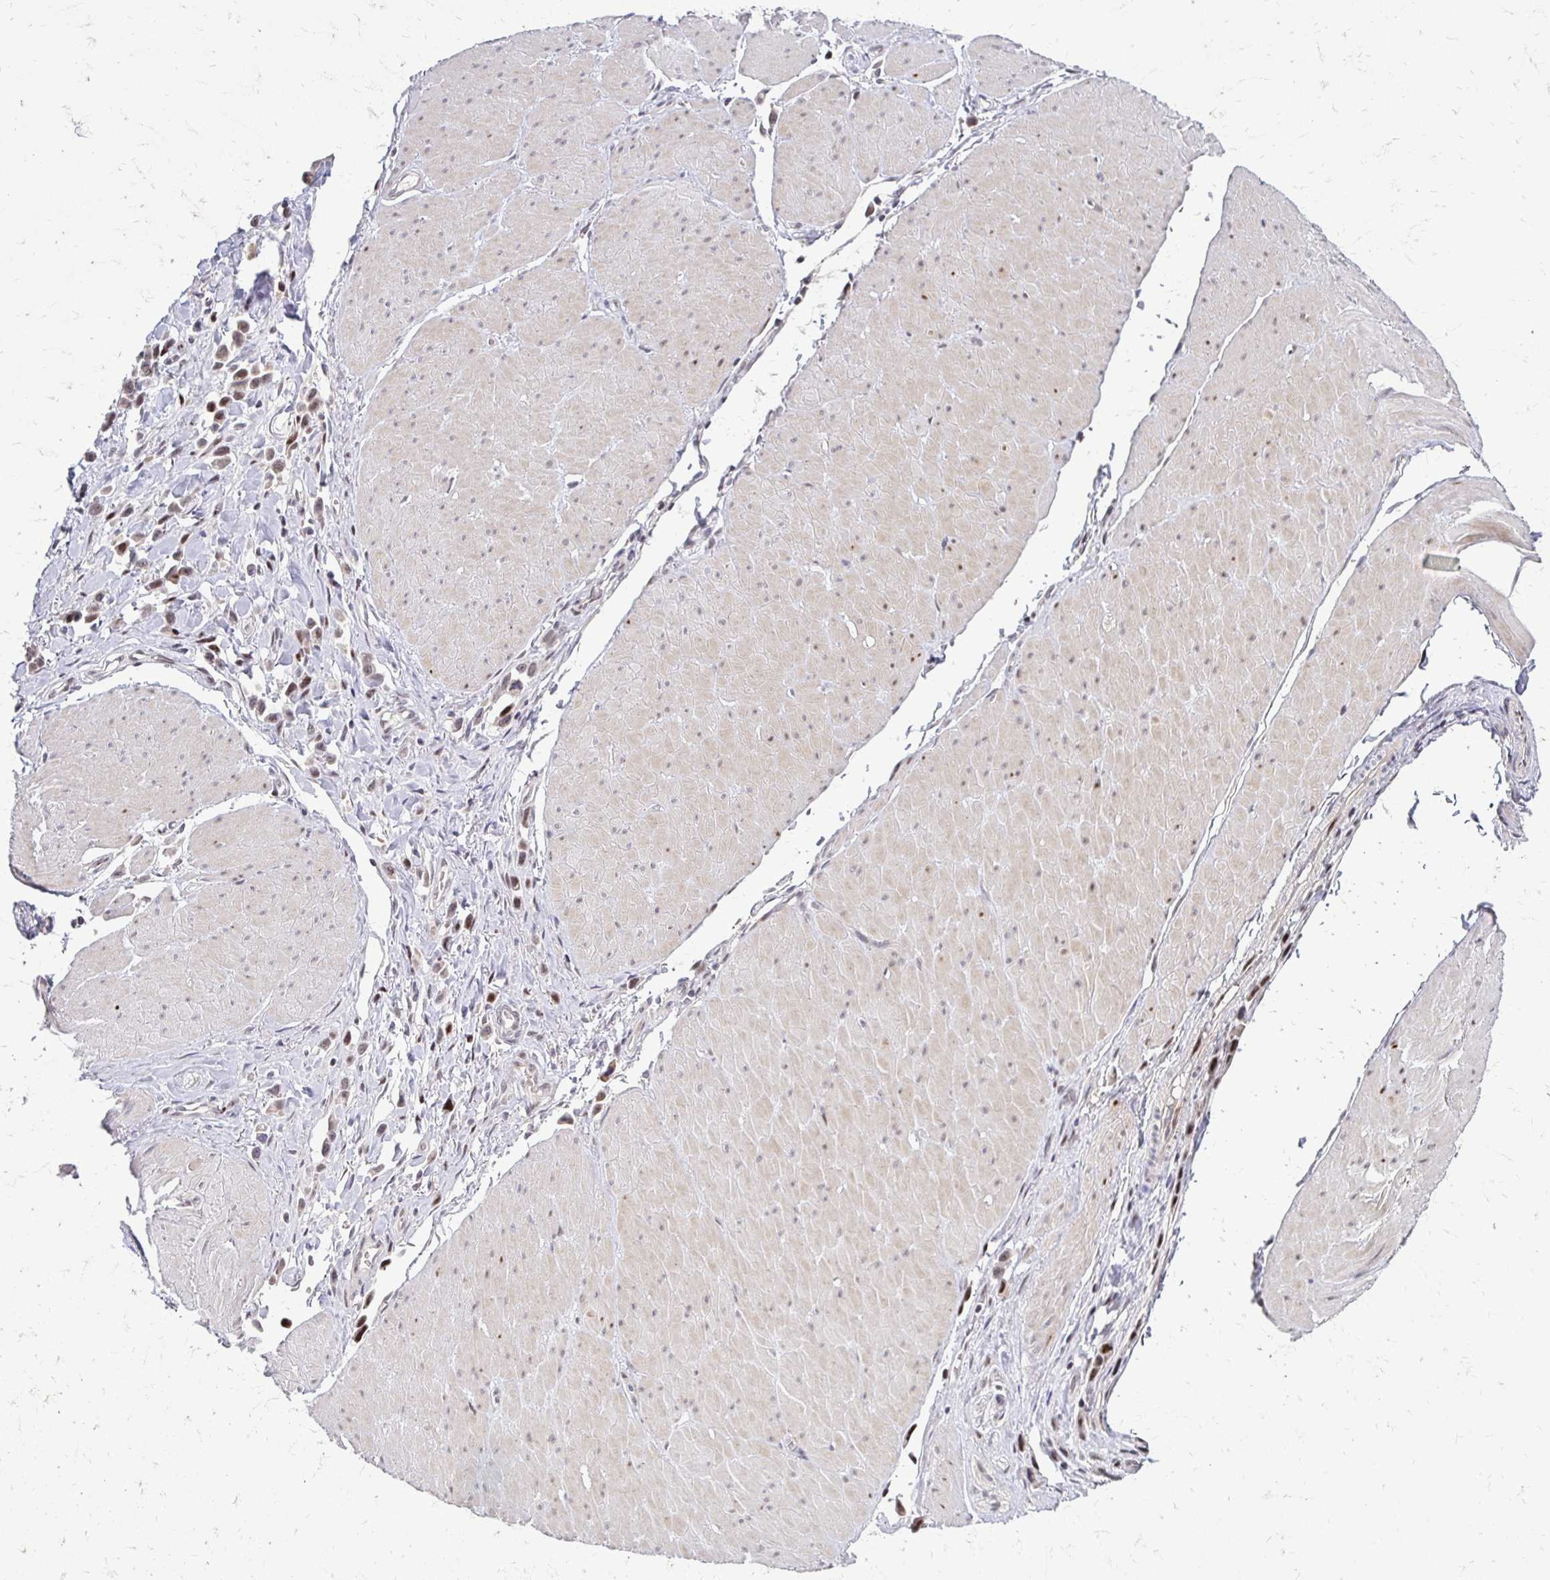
{"staining": {"intensity": "moderate", "quantity": ">75%", "location": "nuclear"}, "tissue": "stomach cancer", "cell_type": "Tumor cells", "image_type": "cancer", "snomed": [{"axis": "morphology", "description": "Adenocarcinoma, NOS"}, {"axis": "topography", "description": "Stomach"}], "caption": "The micrograph displays immunohistochemical staining of stomach adenocarcinoma. There is moderate nuclear positivity is appreciated in about >75% of tumor cells.", "gene": "TRIR", "patient": {"sex": "male", "age": 47}}